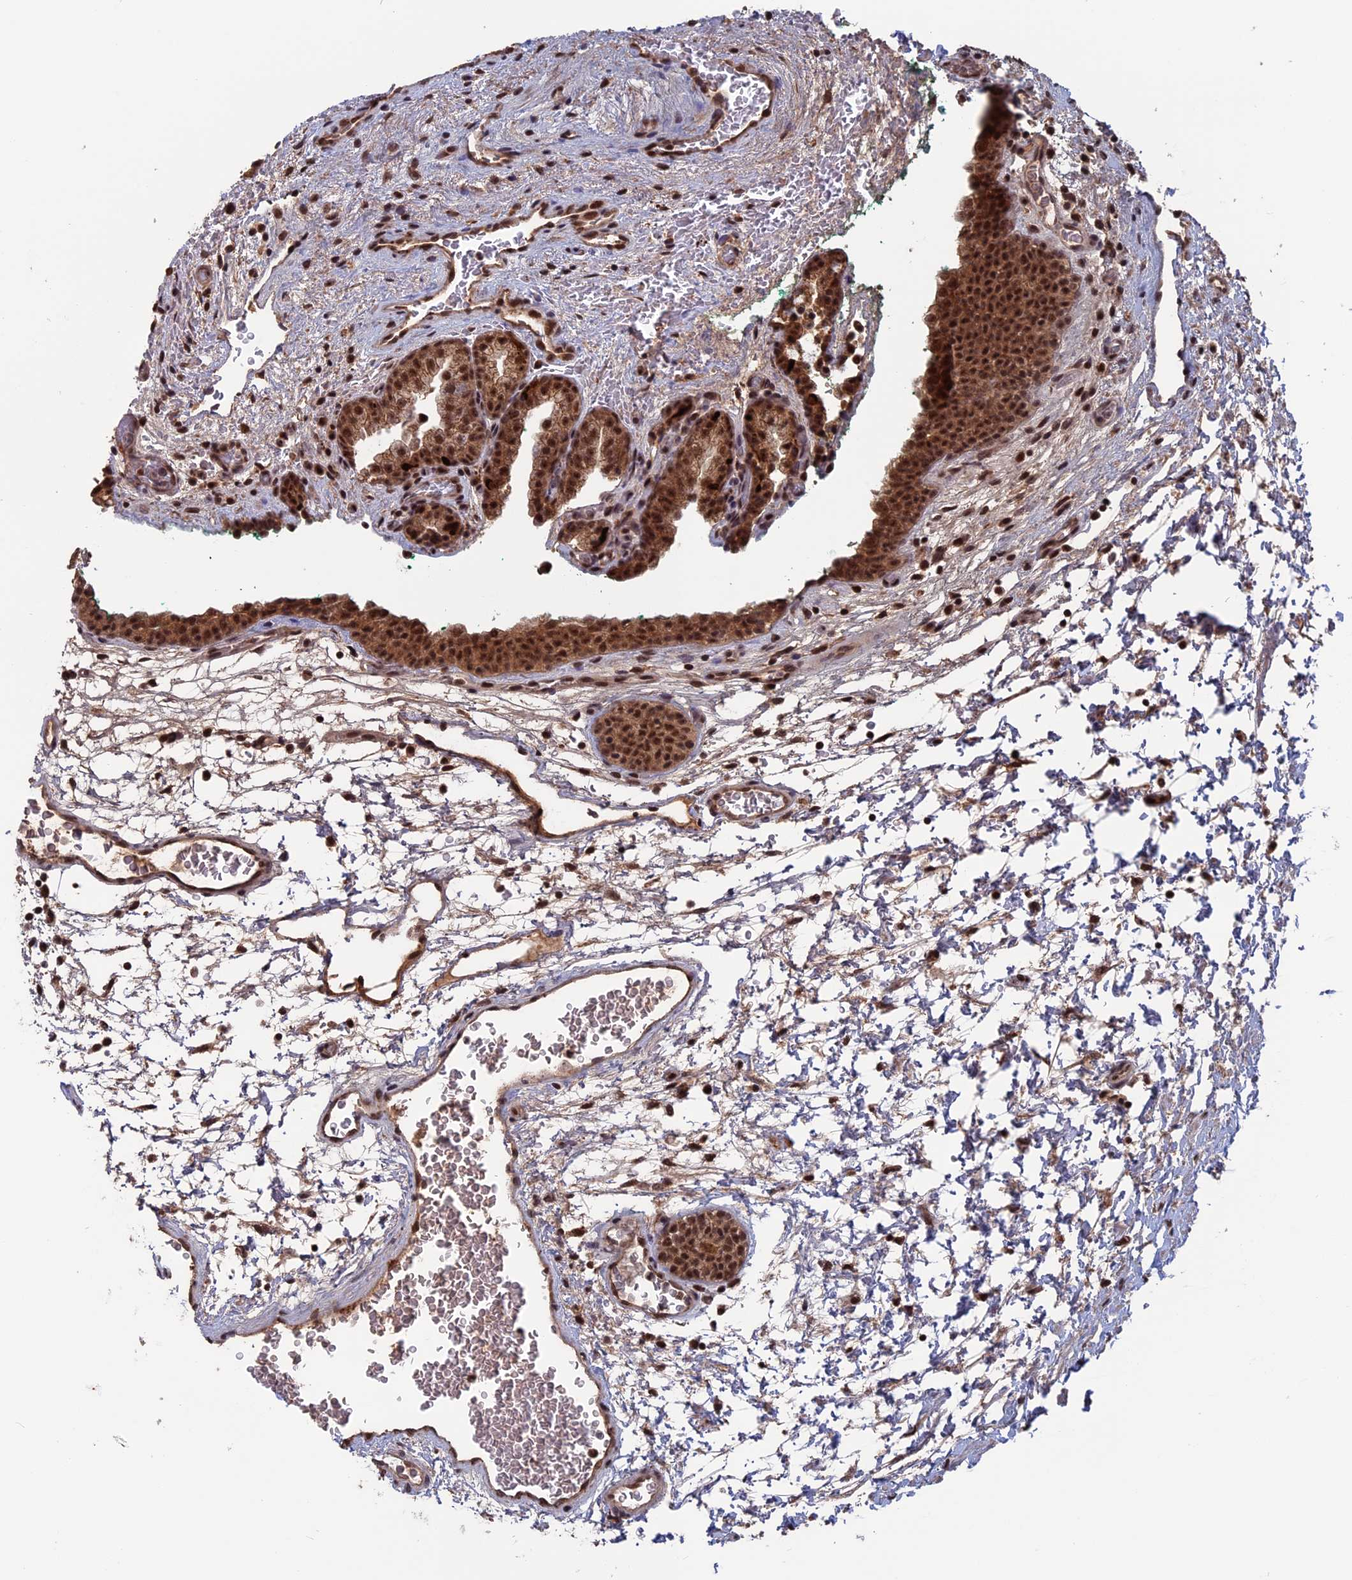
{"staining": {"intensity": "moderate", "quantity": ">75%", "location": "cytoplasmic/membranous,nuclear"}, "tissue": "prostate cancer", "cell_type": "Tumor cells", "image_type": "cancer", "snomed": [{"axis": "morphology", "description": "Adenocarcinoma, High grade"}, {"axis": "topography", "description": "Prostate"}], "caption": "Moderate cytoplasmic/membranous and nuclear expression for a protein is appreciated in about >75% of tumor cells of prostate cancer (high-grade adenocarcinoma) using immunohistochemistry (IHC).", "gene": "CACTIN", "patient": {"sex": "male", "age": 56}}